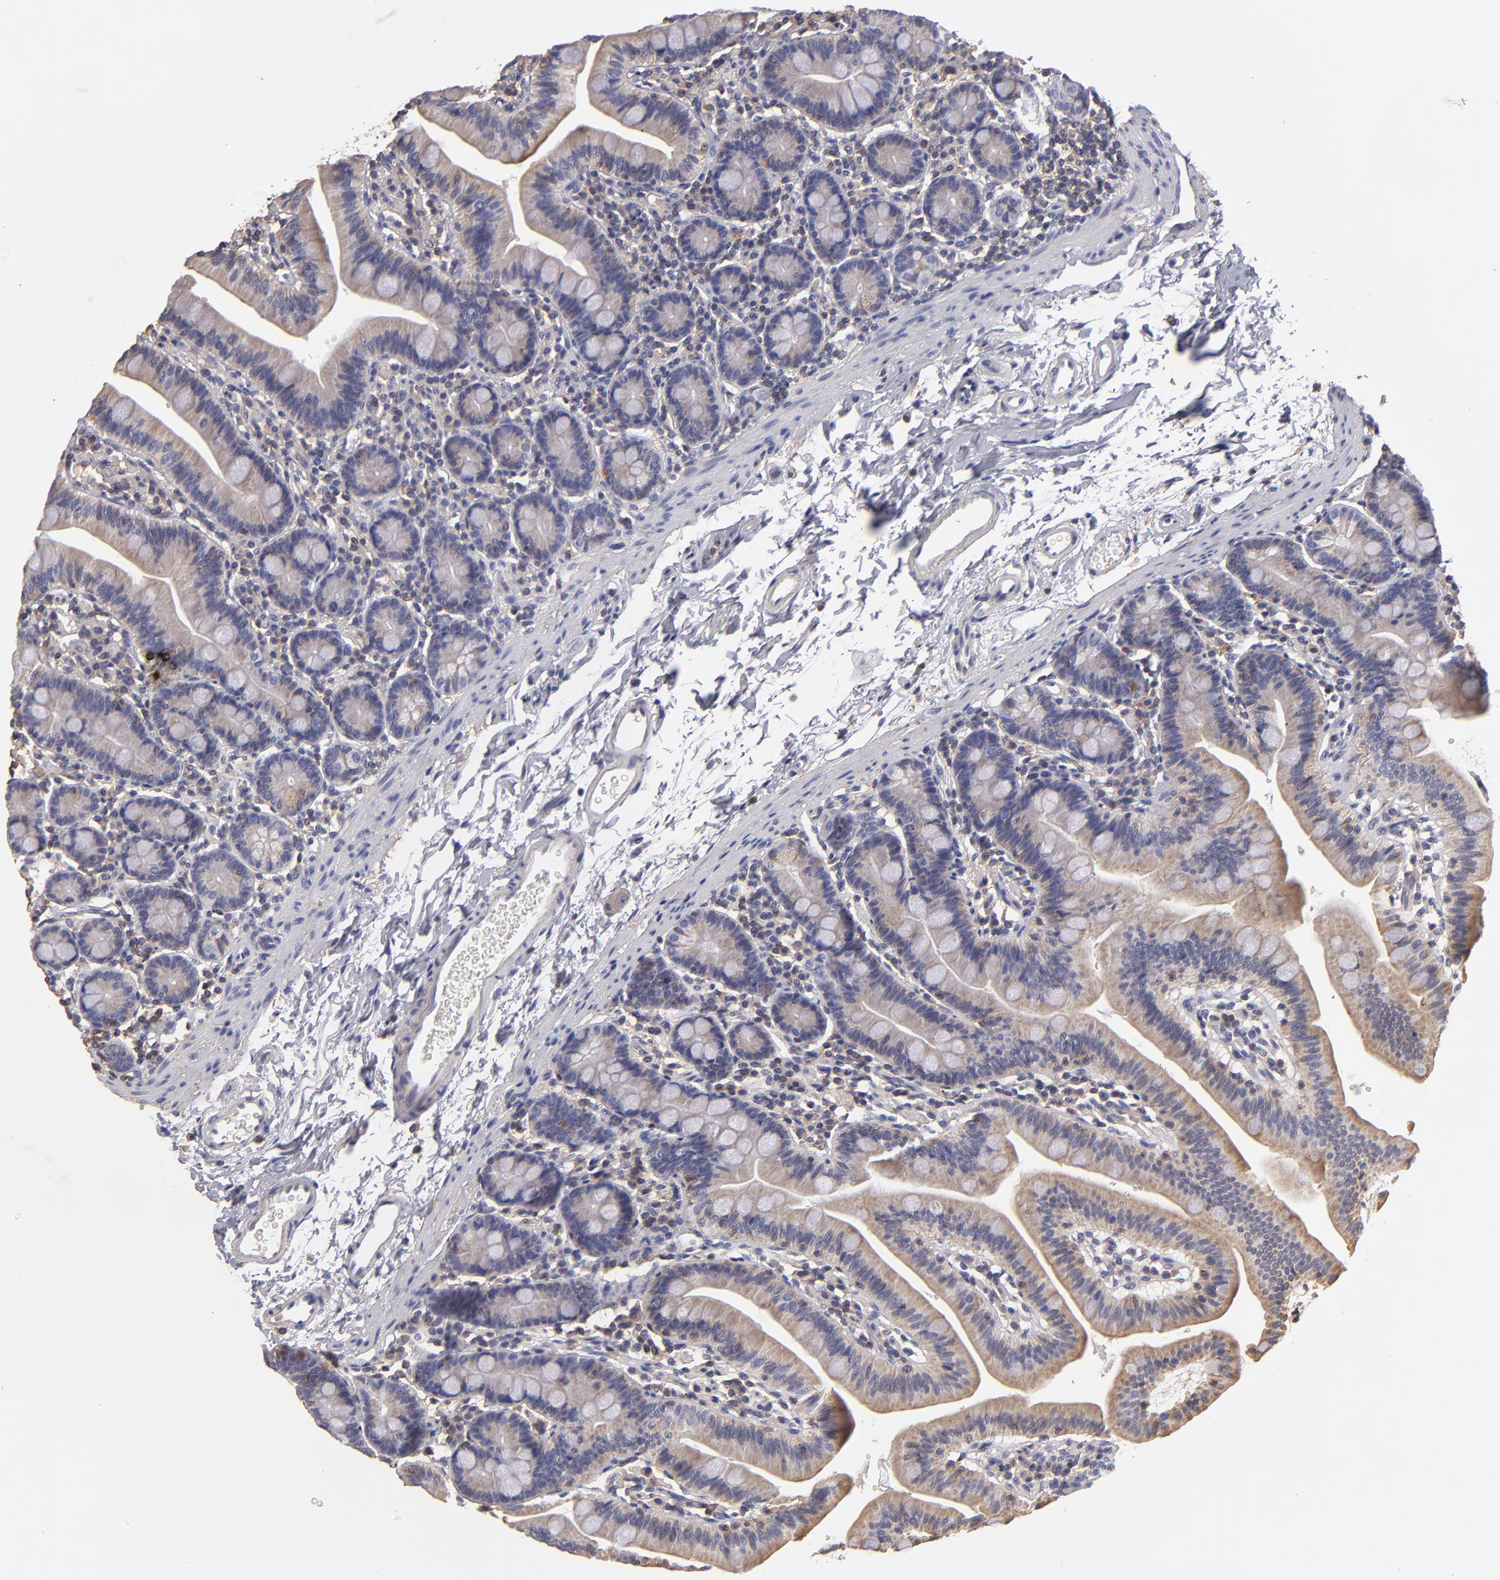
{"staining": {"intensity": "moderate", "quantity": "25%-75%", "location": "cytoplasmic/membranous"}, "tissue": "small intestine", "cell_type": "Glandular cells", "image_type": "normal", "snomed": [{"axis": "morphology", "description": "Normal tissue, NOS"}, {"axis": "topography", "description": "Small intestine"}], "caption": "Protein analysis of normal small intestine exhibits moderate cytoplasmic/membranous positivity in approximately 25%-75% of glandular cells.", "gene": "ABCB1", "patient": {"sex": "male", "age": 79}}